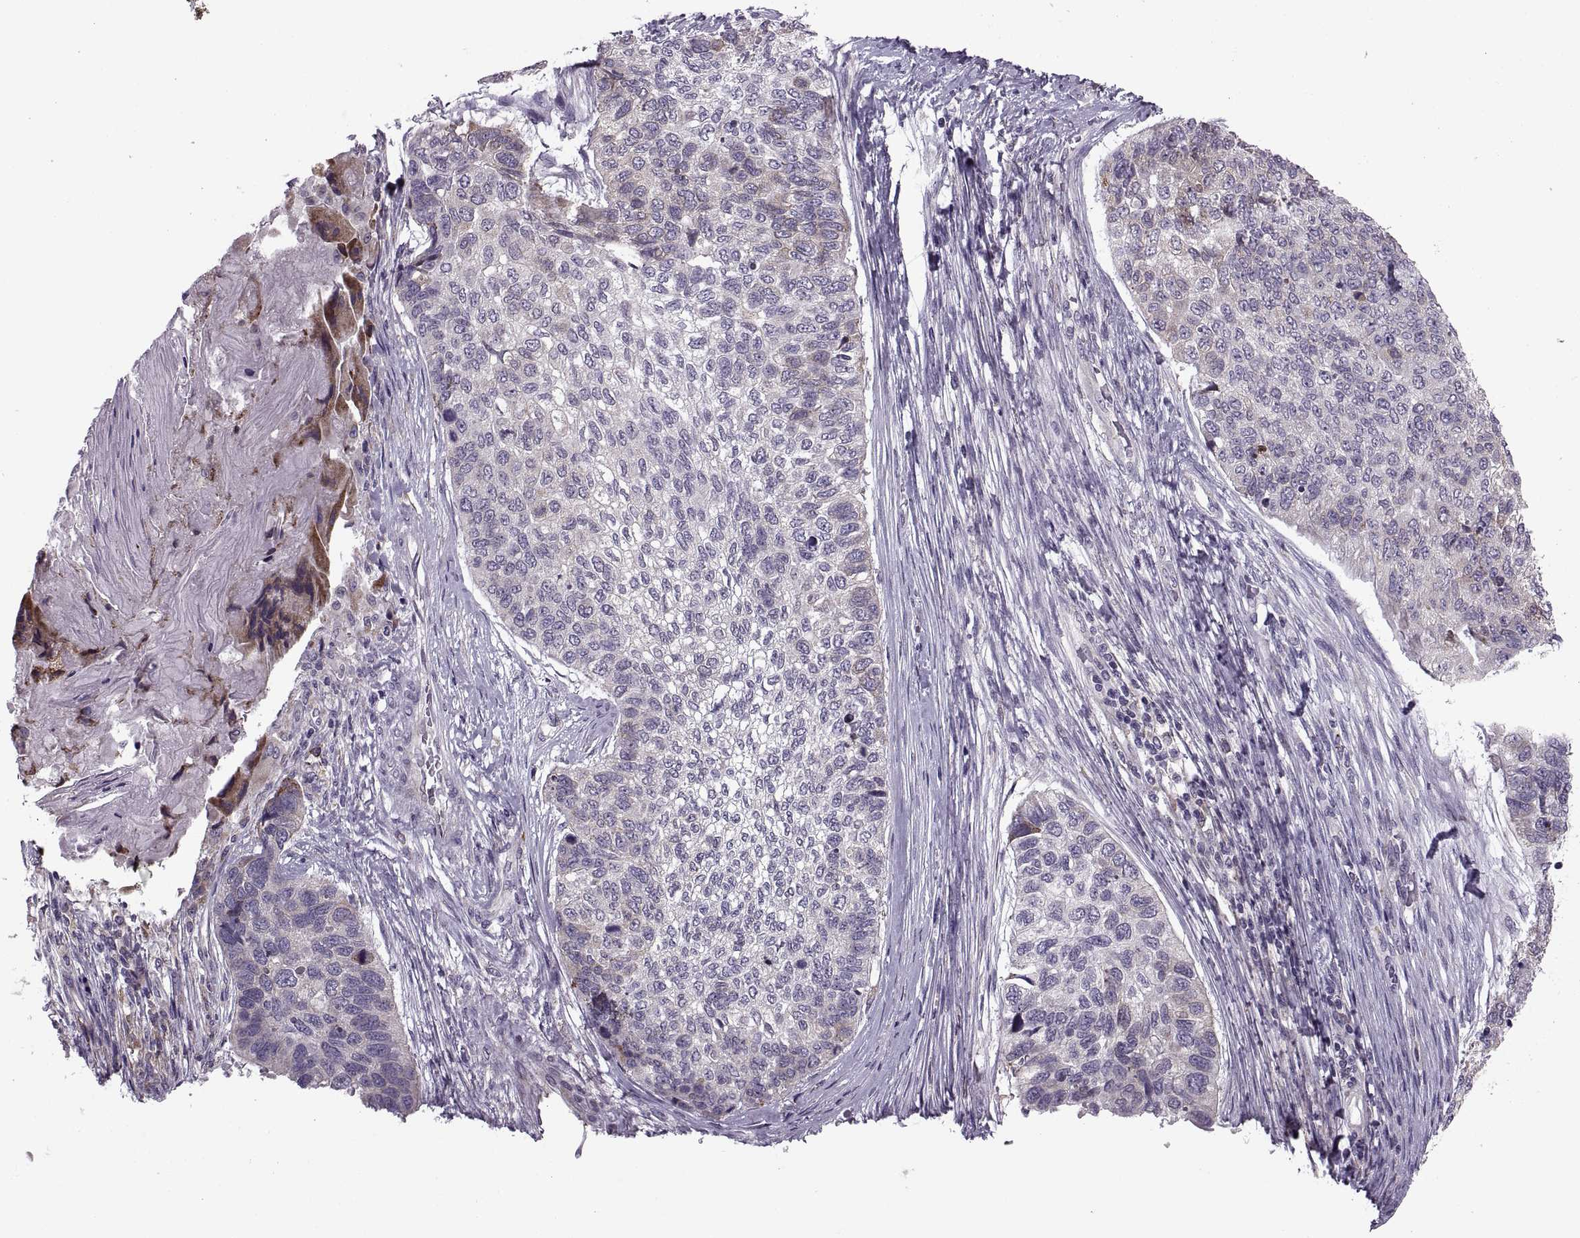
{"staining": {"intensity": "weak", "quantity": "25%-75%", "location": "cytoplasmic/membranous"}, "tissue": "lung cancer", "cell_type": "Tumor cells", "image_type": "cancer", "snomed": [{"axis": "morphology", "description": "Squamous cell carcinoma, NOS"}, {"axis": "topography", "description": "Lung"}], "caption": "An image of human lung cancer stained for a protein shows weak cytoplasmic/membranous brown staining in tumor cells. (DAB IHC with brightfield microscopy, high magnification).", "gene": "LETM2", "patient": {"sex": "male", "age": 69}}